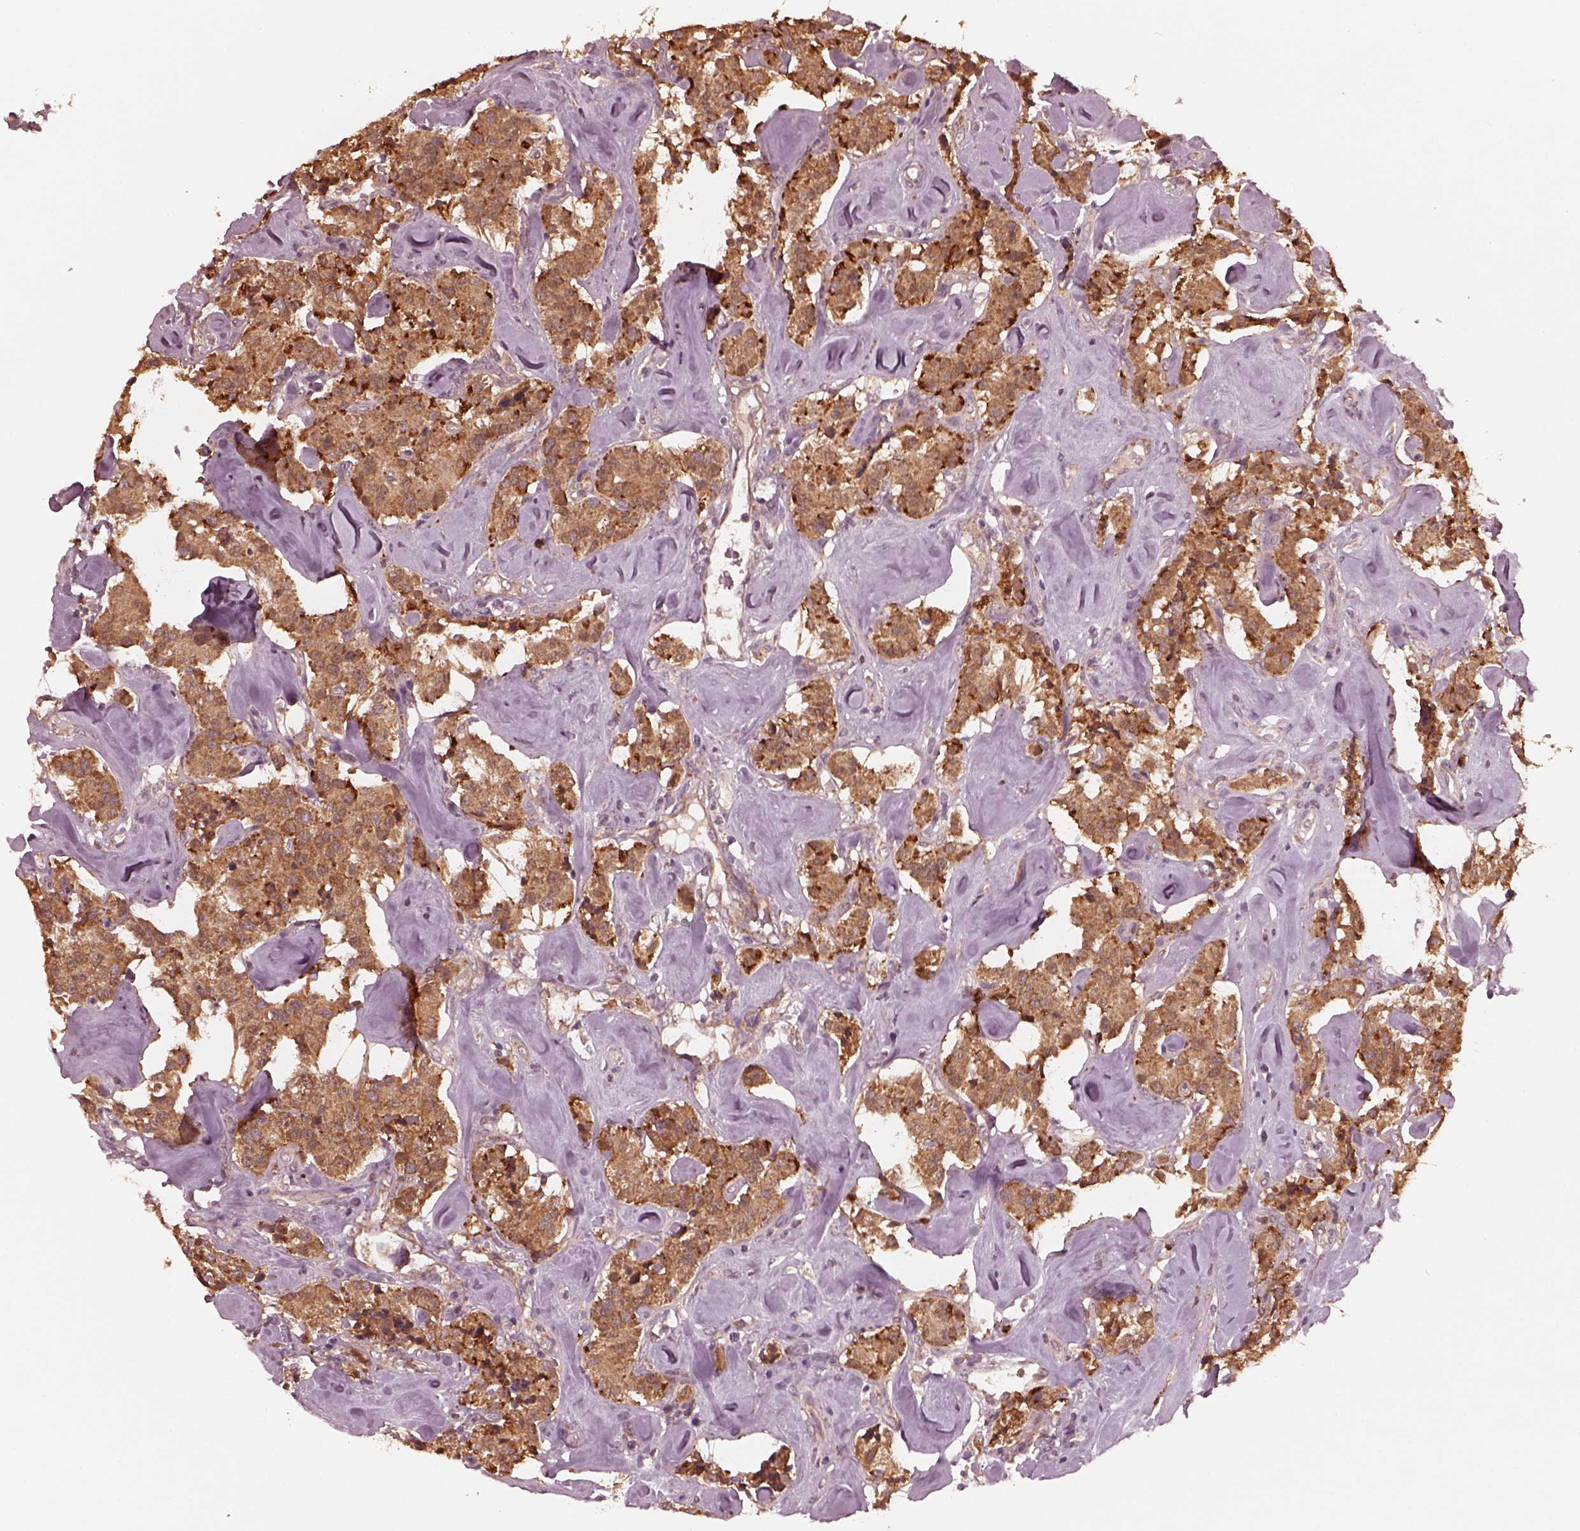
{"staining": {"intensity": "moderate", "quantity": ">75%", "location": "cytoplasmic/membranous"}, "tissue": "carcinoid", "cell_type": "Tumor cells", "image_type": "cancer", "snomed": [{"axis": "morphology", "description": "Carcinoid, malignant, NOS"}, {"axis": "topography", "description": "Pancreas"}], "caption": "Immunohistochemistry image of human malignant carcinoid stained for a protein (brown), which exhibits medium levels of moderate cytoplasmic/membranous expression in approximately >75% of tumor cells.", "gene": "FAF2", "patient": {"sex": "male", "age": 41}}